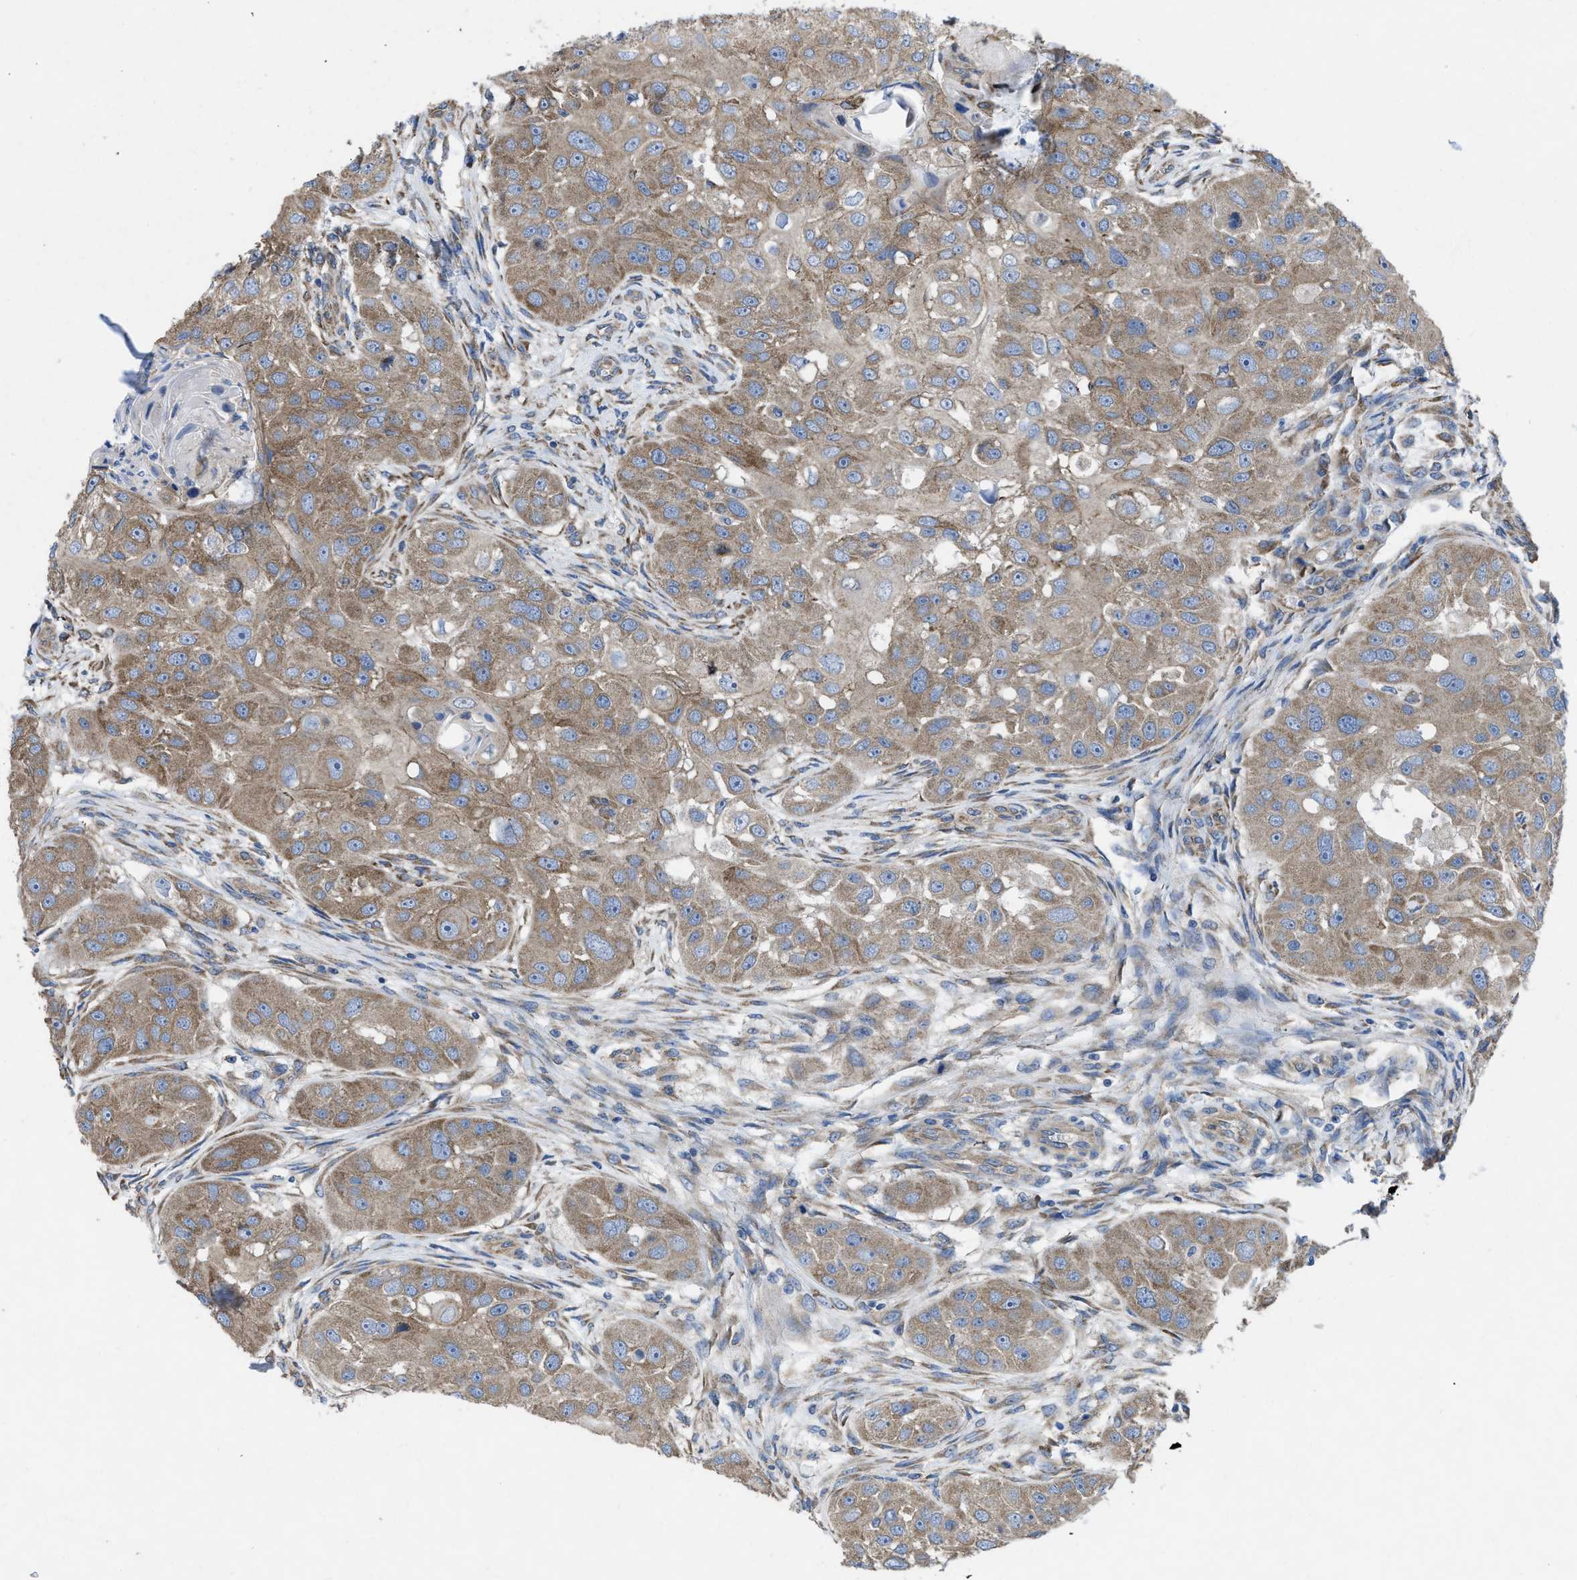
{"staining": {"intensity": "moderate", "quantity": ">75%", "location": "cytoplasmic/membranous"}, "tissue": "head and neck cancer", "cell_type": "Tumor cells", "image_type": "cancer", "snomed": [{"axis": "morphology", "description": "Normal tissue, NOS"}, {"axis": "morphology", "description": "Squamous cell carcinoma, NOS"}, {"axis": "topography", "description": "Skeletal muscle"}, {"axis": "topography", "description": "Head-Neck"}], "caption": "Moderate cytoplasmic/membranous protein positivity is identified in about >75% of tumor cells in head and neck cancer (squamous cell carcinoma). (DAB (3,3'-diaminobenzidine) IHC with brightfield microscopy, high magnification).", "gene": "DOLPP1", "patient": {"sex": "male", "age": 51}}